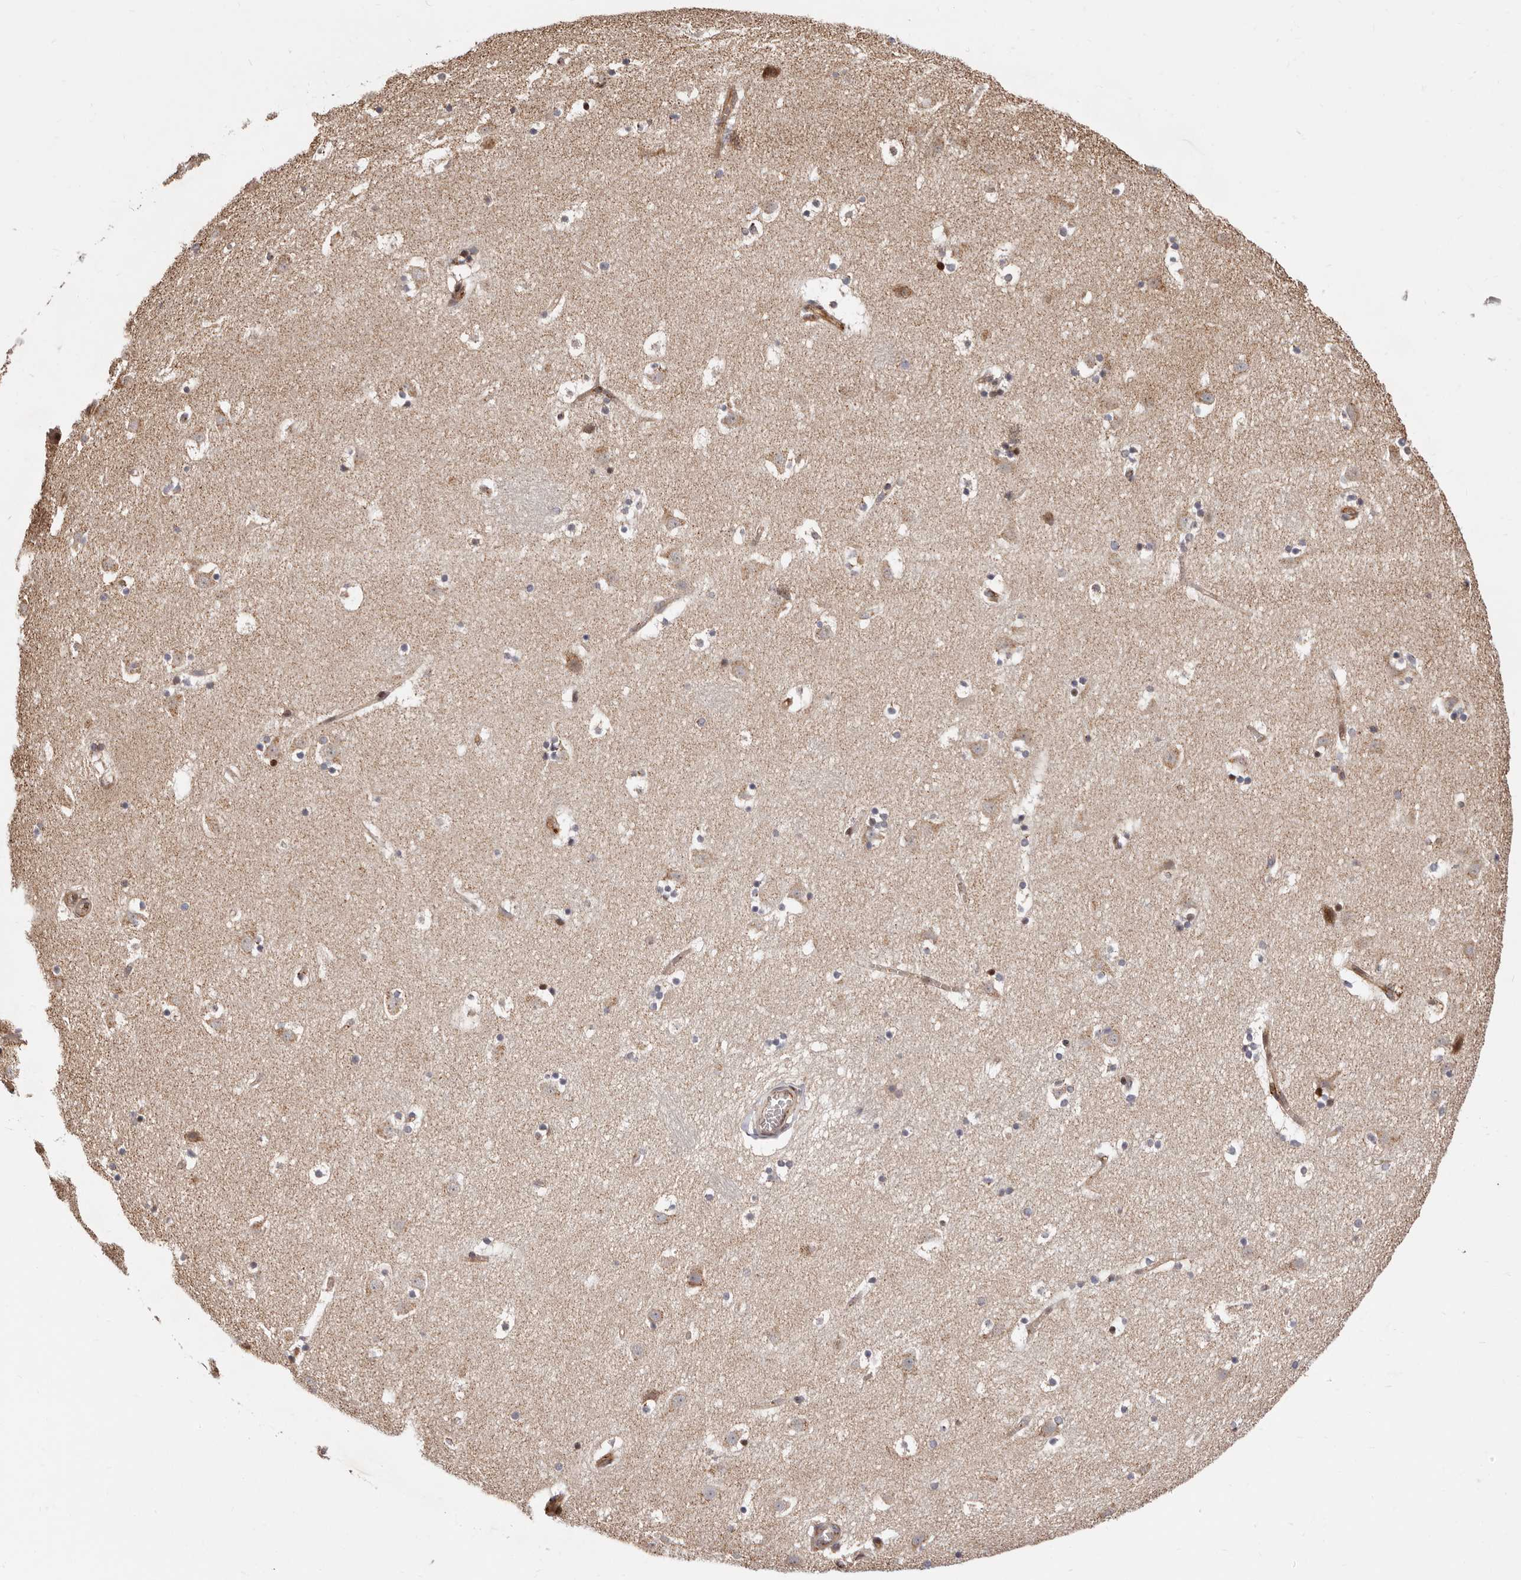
{"staining": {"intensity": "moderate", "quantity": "25%-75%", "location": "cytoplasmic/membranous"}, "tissue": "caudate", "cell_type": "Glial cells", "image_type": "normal", "snomed": [{"axis": "morphology", "description": "Normal tissue, NOS"}, {"axis": "topography", "description": "Lateral ventricle wall"}], "caption": "High-power microscopy captured an IHC histopathology image of normal caudate, revealing moderate cytoplasmic/membranous expression in approximately 25%-75% of glial cells.", "gene": "GPR27", "patient": {"sex": "male", "age": 45}}